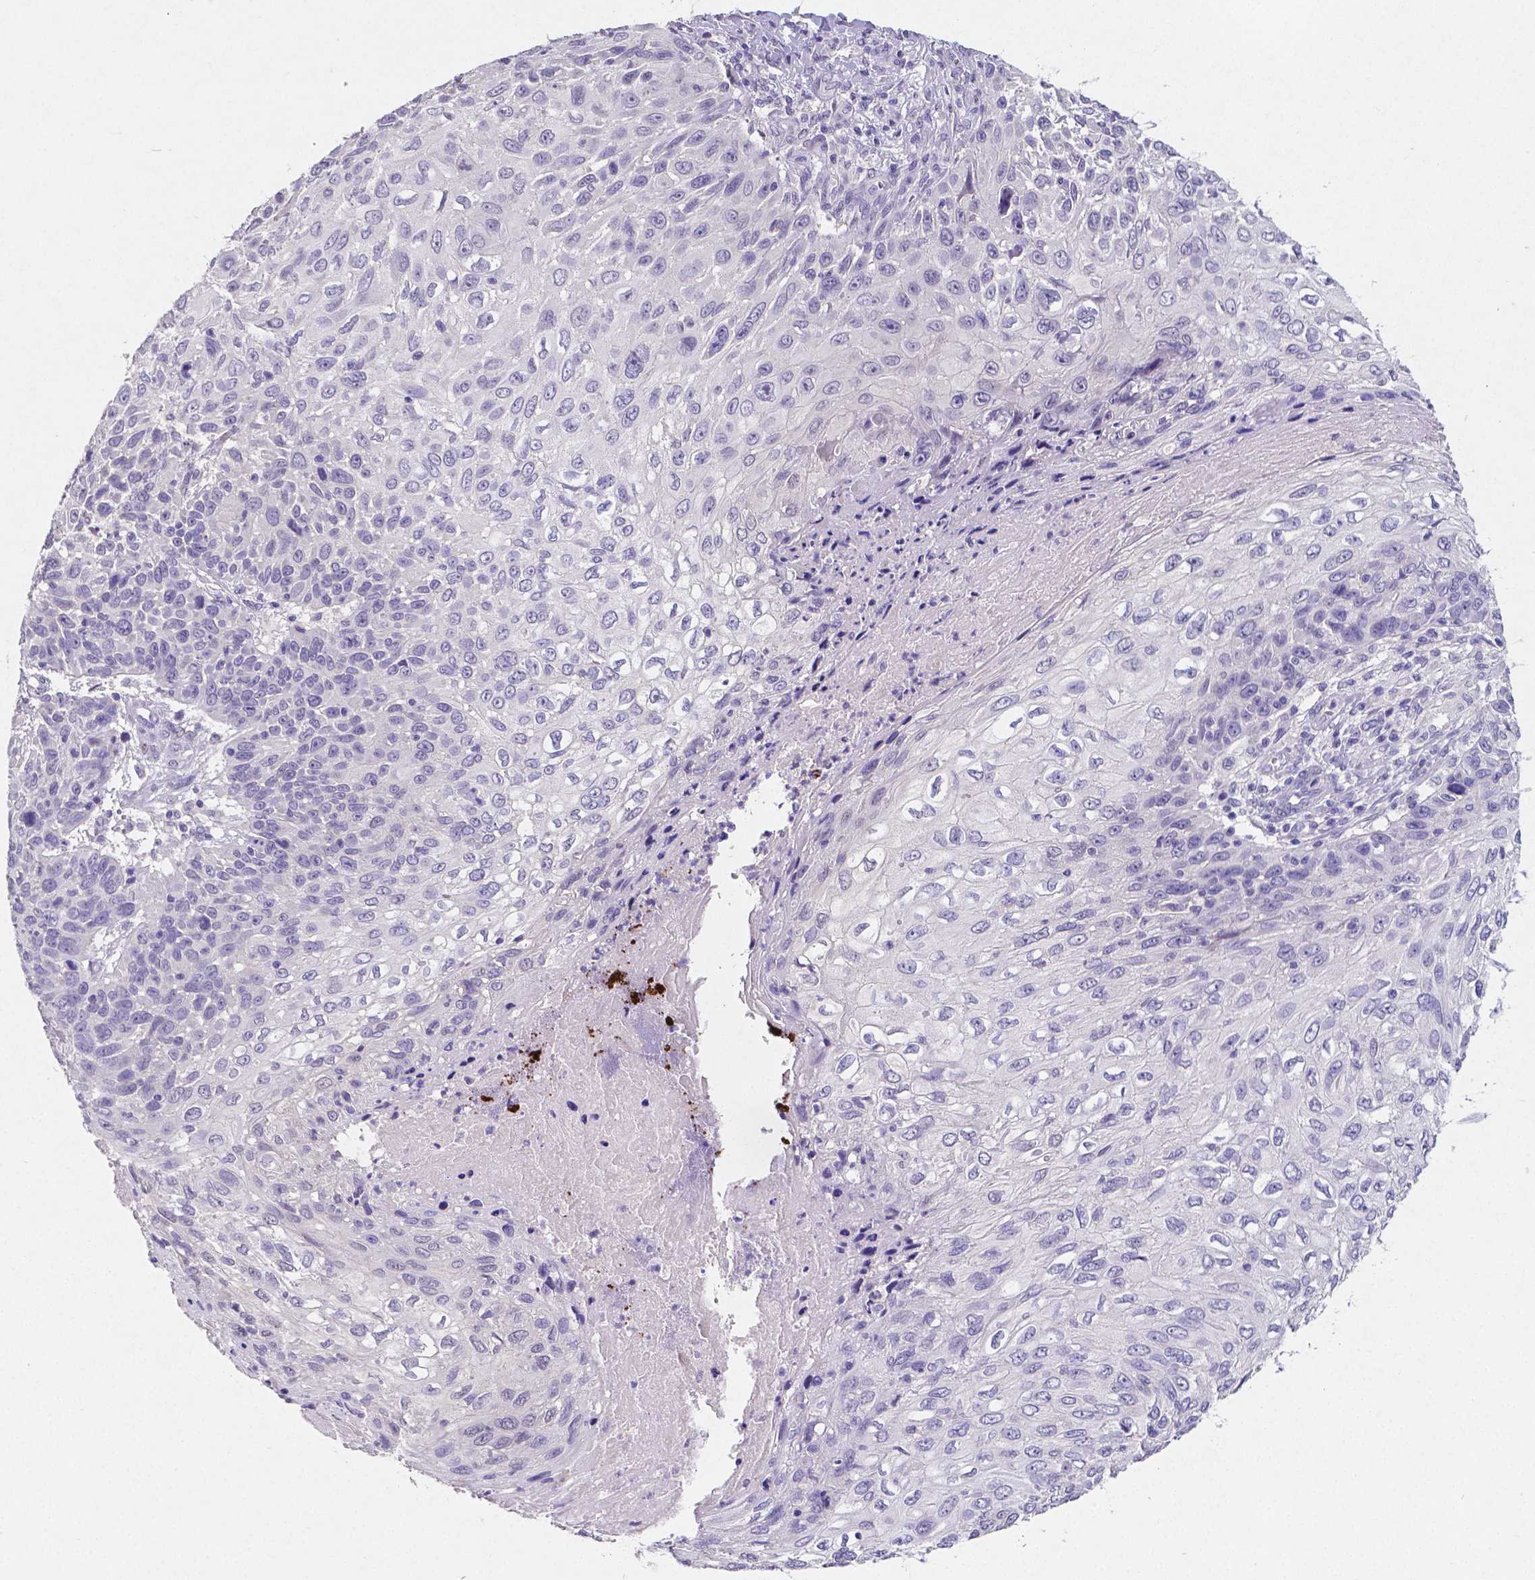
{"staining": {"intensity": "negative", "quantity": "none", "location": "none"}, "tissue": "skin cancer", "cell_type": "Tumor cells", "image_type": "cancer", "snomed": [{"axis": "morphology", "description": "Squamous cell carcinoma, NOS"}, {"axis": "topography", "description": "Skin"}], "caption": "DAB immunohistochemical staining of human skin cancer (squamous cell carcinoma) shows no significant staining in tumor cells.", "gene": "SATB2", "patient": {"sex": "male", "age": 92}}